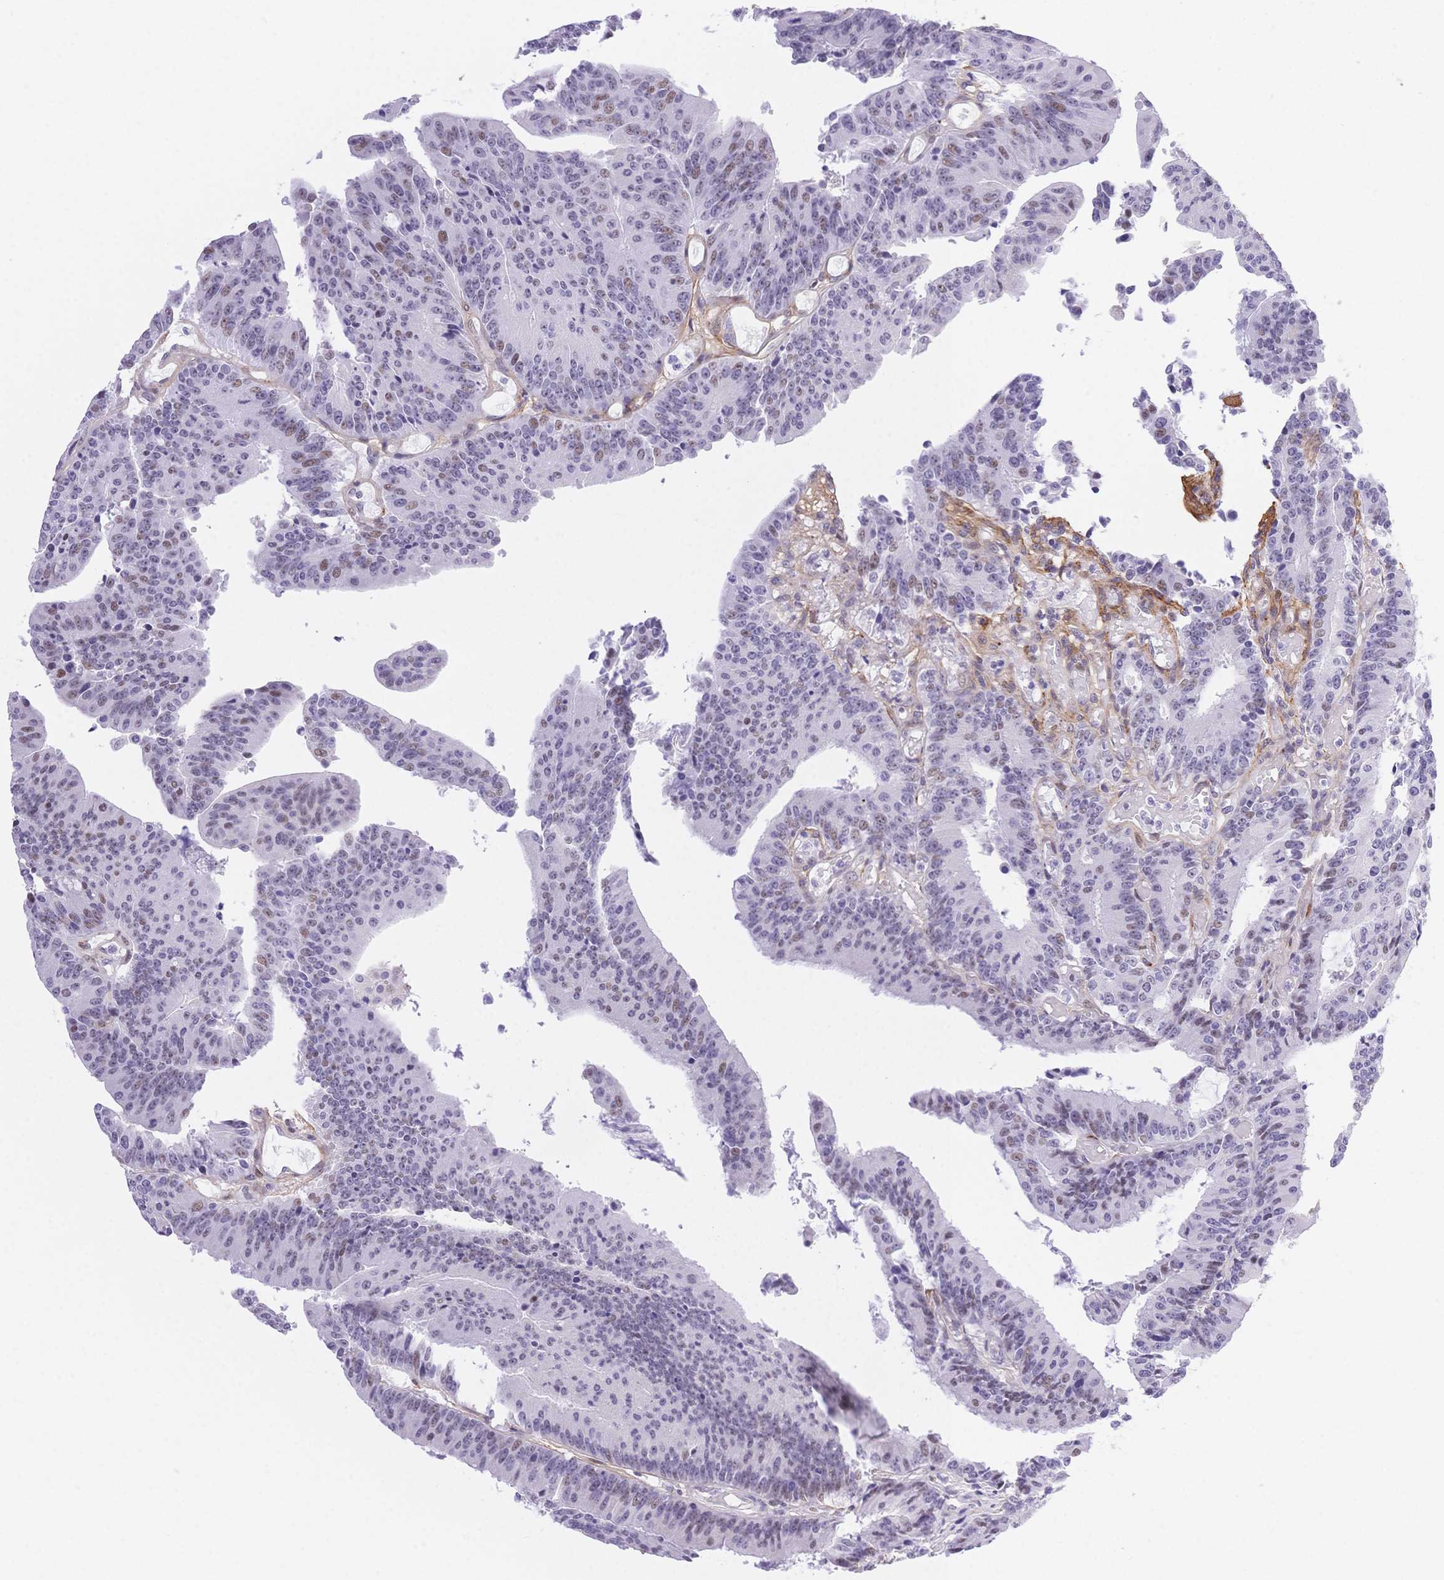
{"staining": {"intensity": "moderate", "quantity": "<25%", "location": "nuclear"}, "tissue": "colorectal cancer", "cell_type": "Tumor cells", "image_type": "cancer", "snomed": [{"axis": "morphology", "description": "Adenocarcinoma, NOS"}, {"axis": "topography", "description": "Colon"}], "caption": "The photomicrograph reveals staining of adenocarcinoma (colorectal), revealing moderate nuclear protein staining (brown color) within tumor cells.", "gene": "PDZD2", "patient": {"sex": "female", "age": 78}}